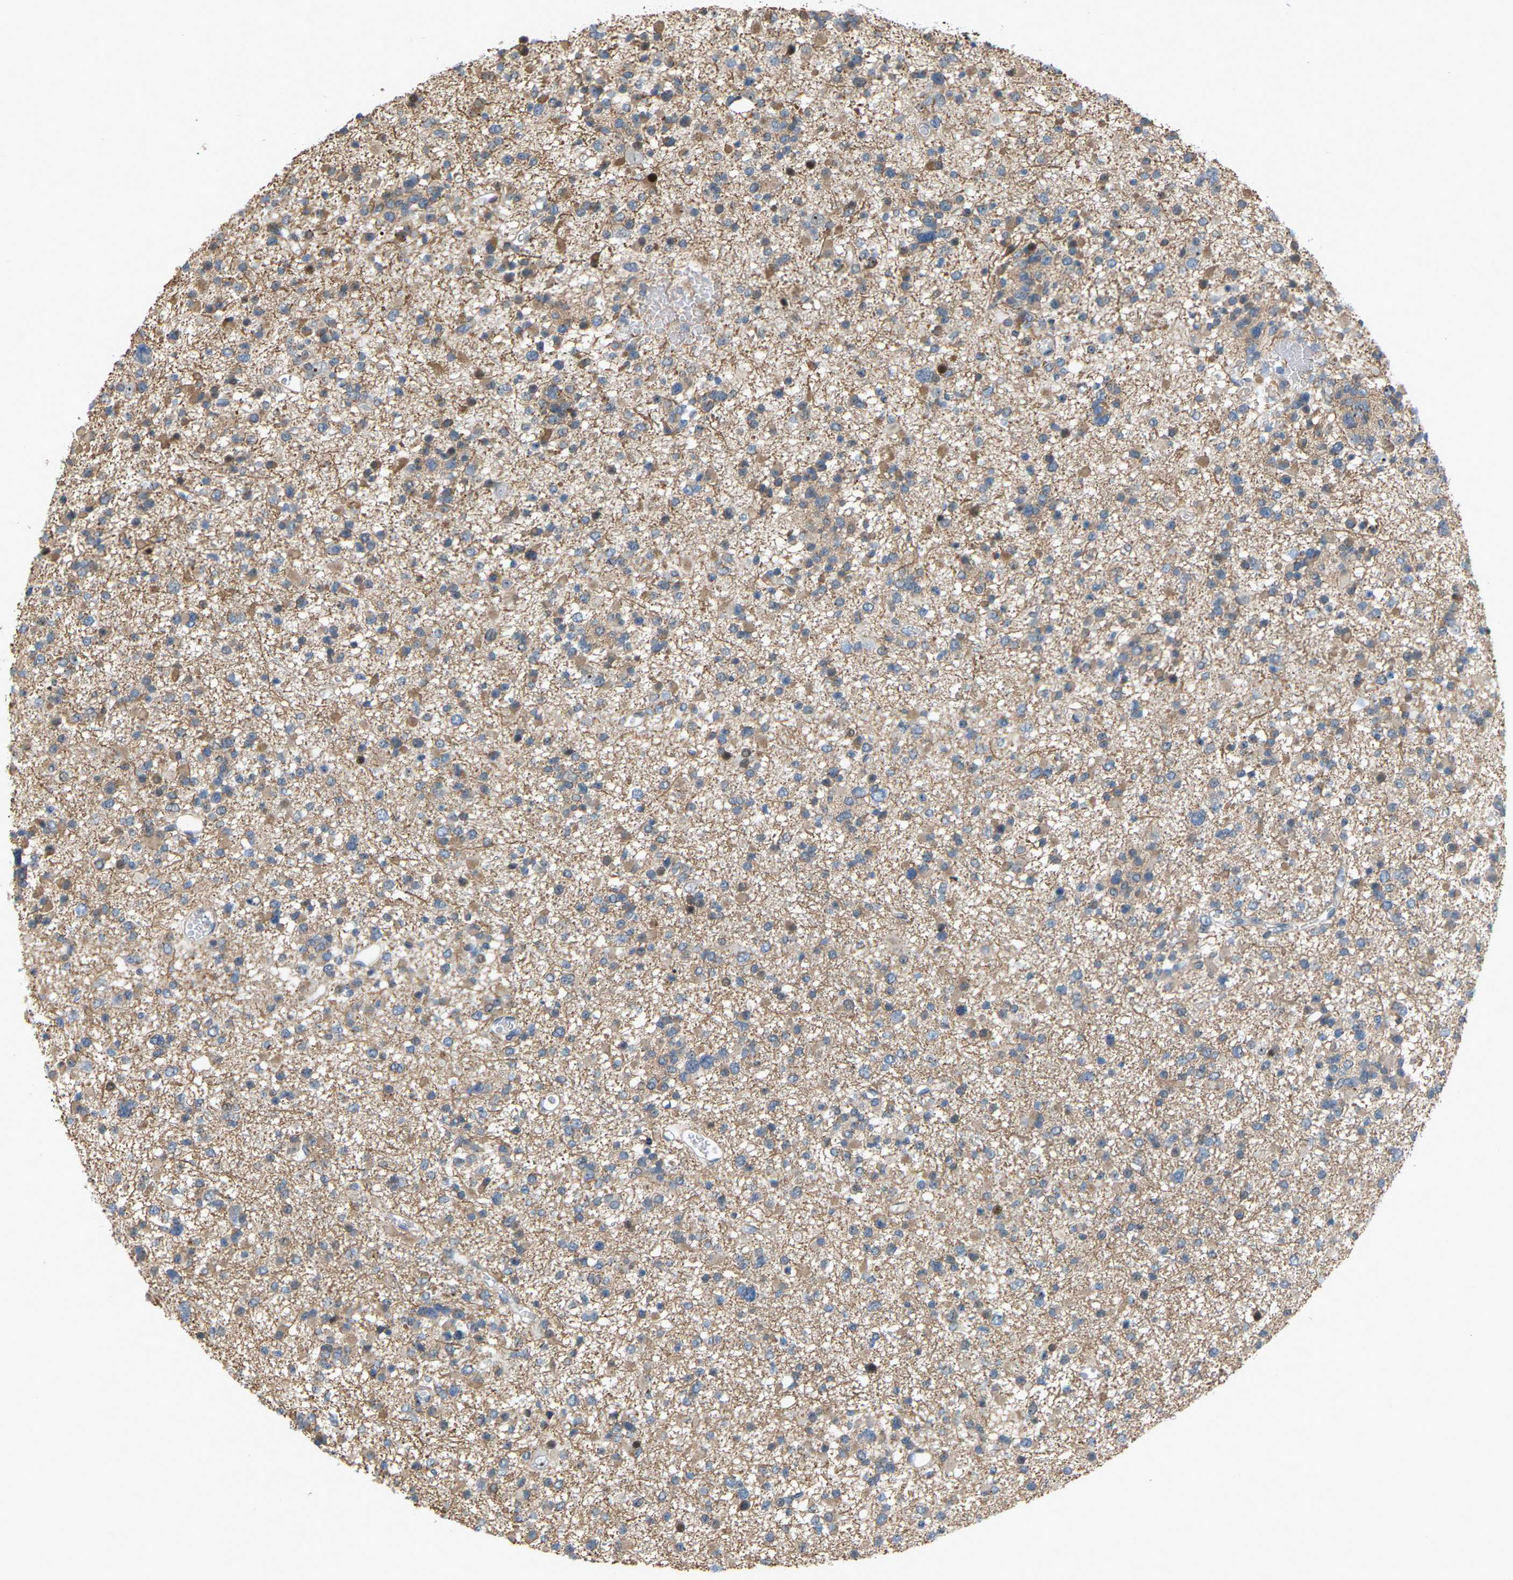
{"staining": {"intensity": "weak", "quantity": ">75%", "location": "cytoplasmic/membranous"}, "tissue": "glioma", "cell_type": "Tumor cells", "image_type": "cancer", "snomed": [{"axis": "morphology", "description": "Glioma, malignant, Low grade"}, {"axis": "topography", "description": "Brain"}], "caption": "This image exhibits immunohistochemistry (IHC) staining of malignant low-grade glioma, with low weak cytoplasmic/membranous expression in about >75% of tumor cells.", "gene": "CROT", "patient": {"sex": "female", "age": 22}}